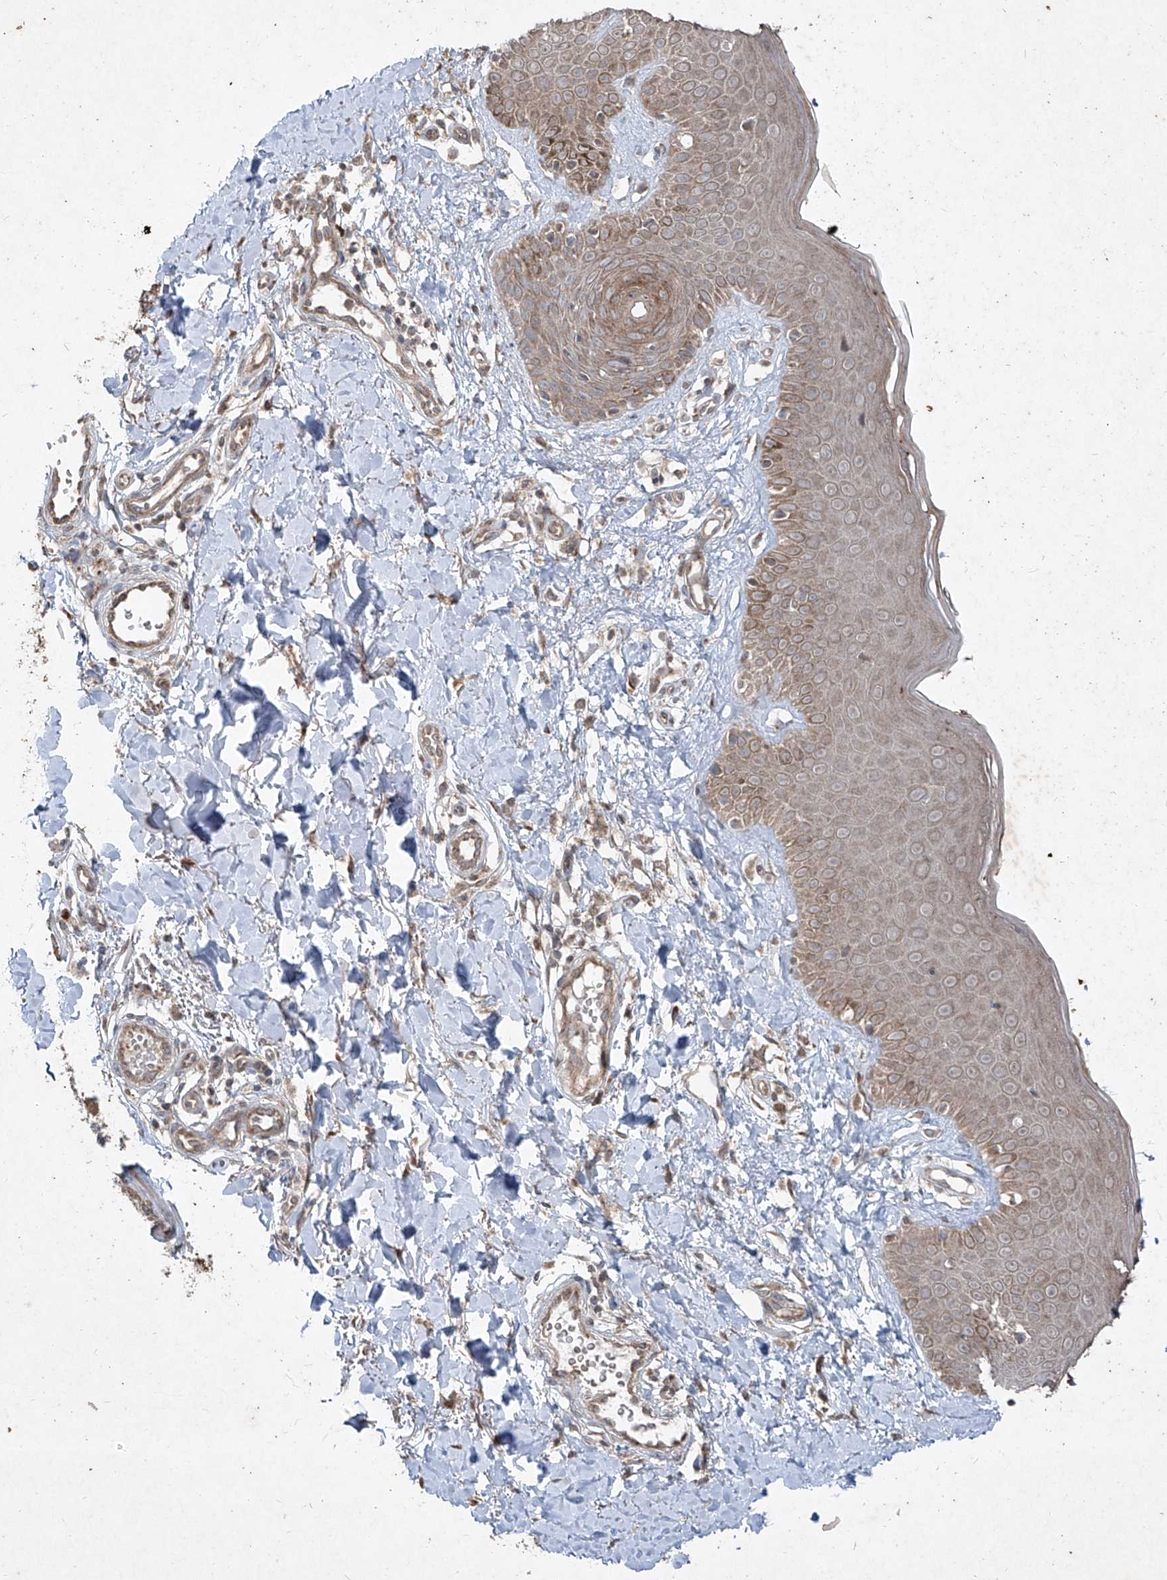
{"staining": {"intensity": "moderate", "quantity": ">75%", "location": "cytoplasmic/membranous"}, "tissue": "skin", "cell_type": "Fibroblasts", "image_type": "normal", "snomed": [{"axis": "morphology", "description": "Normal tissue, NOS"}, {"axis": "topography", "description": "Skin"}], "caption": "Immunohistochemistry (IHC) (DAB (3,3'-diaminobenzidine)) staining of normal skin demonstrates moderate cytoplasmic/membranous protein expression in about >75% of fibroblasts.", "gene": "ABCD3", "patient": {"sex": "male", "age": 52}}